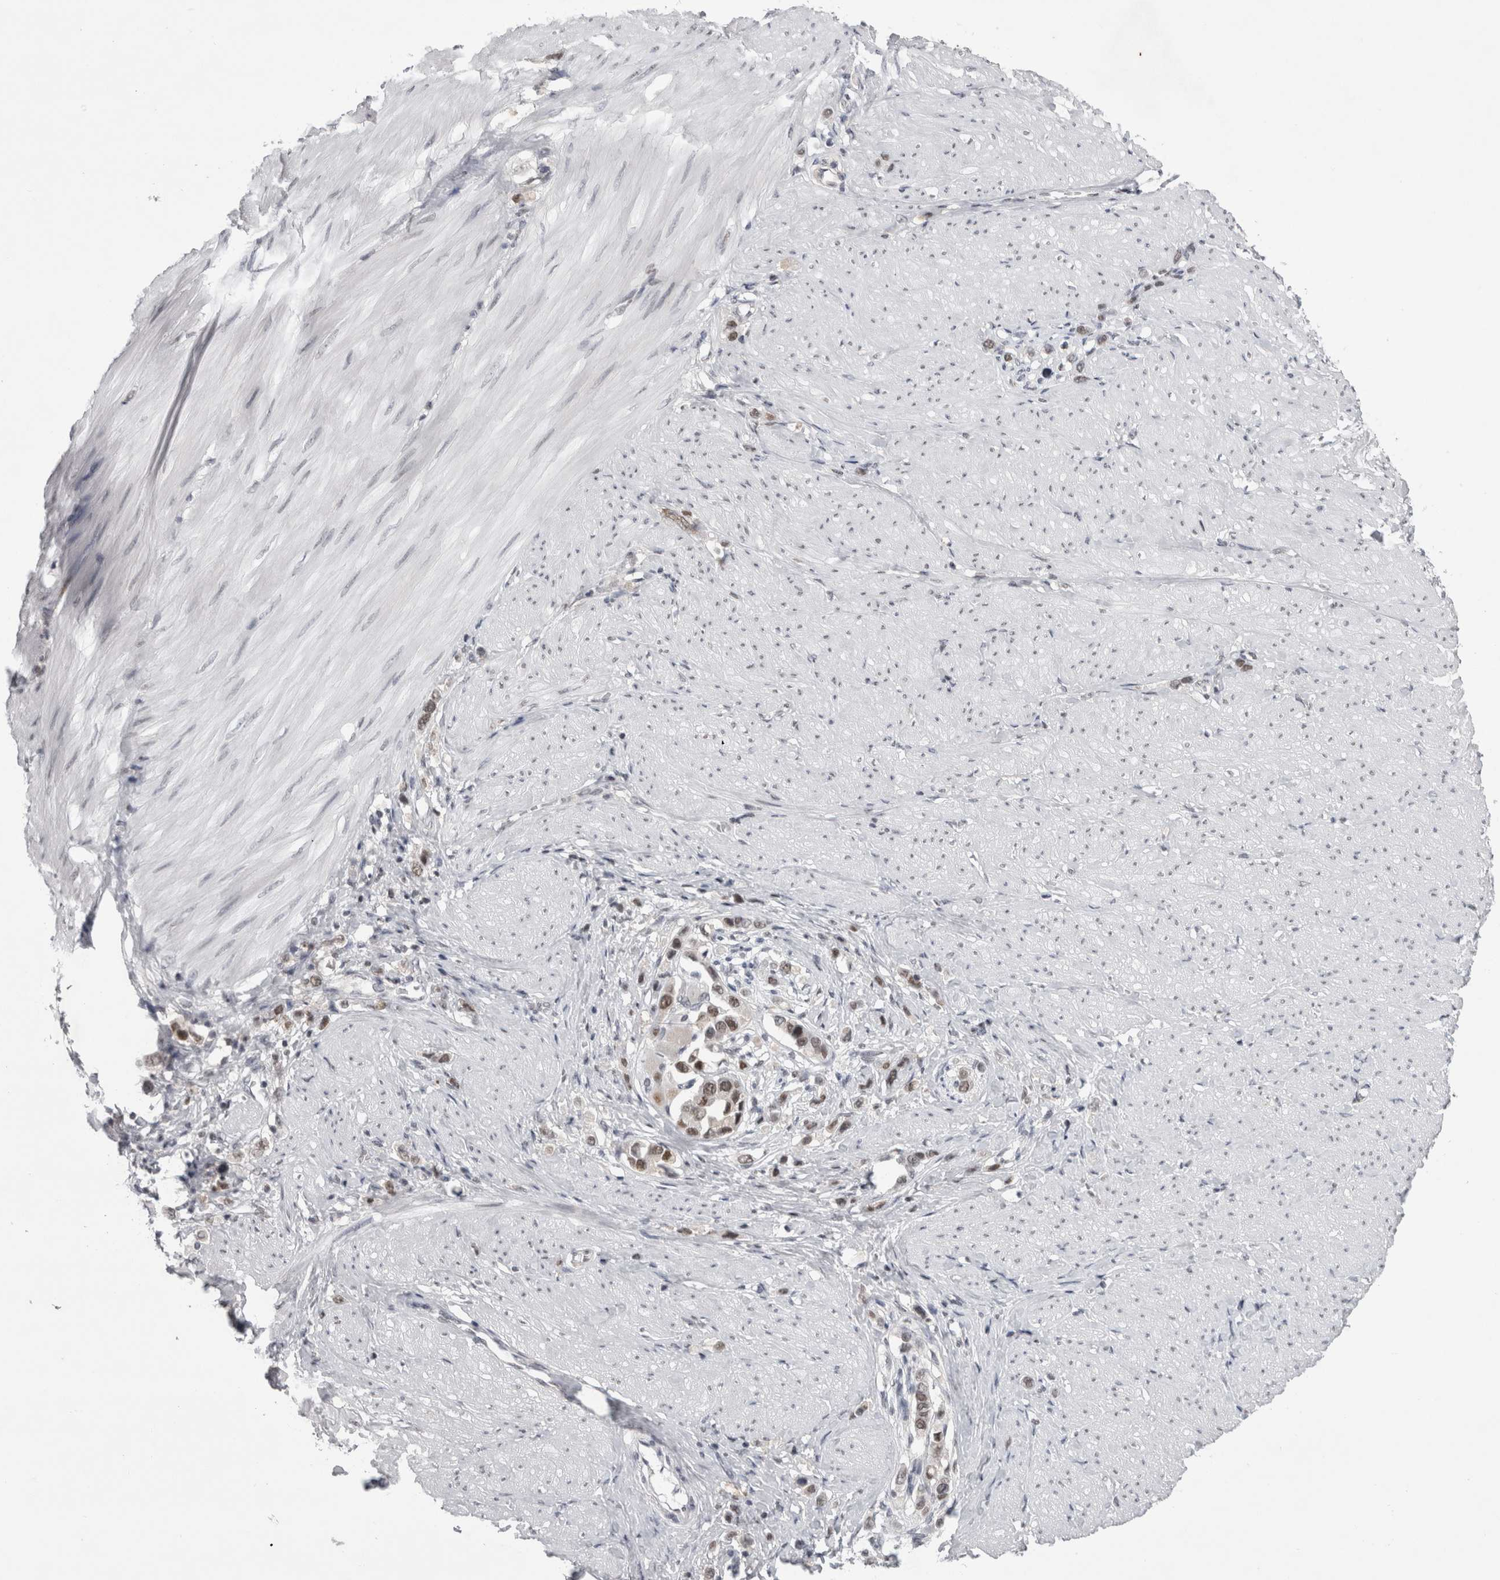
{"staining": {"intensity": "moderate", "quantity": "25%-75%", "location": "nuclear"}, "tissue": "stomach cancer", "cell_type": "Tumor cells", "image_type": "cancer", "snomed": [{"axis": "morphology", "description": "Adenocarcinoma, NOS"}, {"axis": "topography", "description": "Stomach"}], "caption": "Protein expression analysis of stomach cancer displays moderate nuclear positivity in about 25%-75% of tumor cells.", "gene": "PSMB2", "patient": {"sex": "female", "age": 65}}